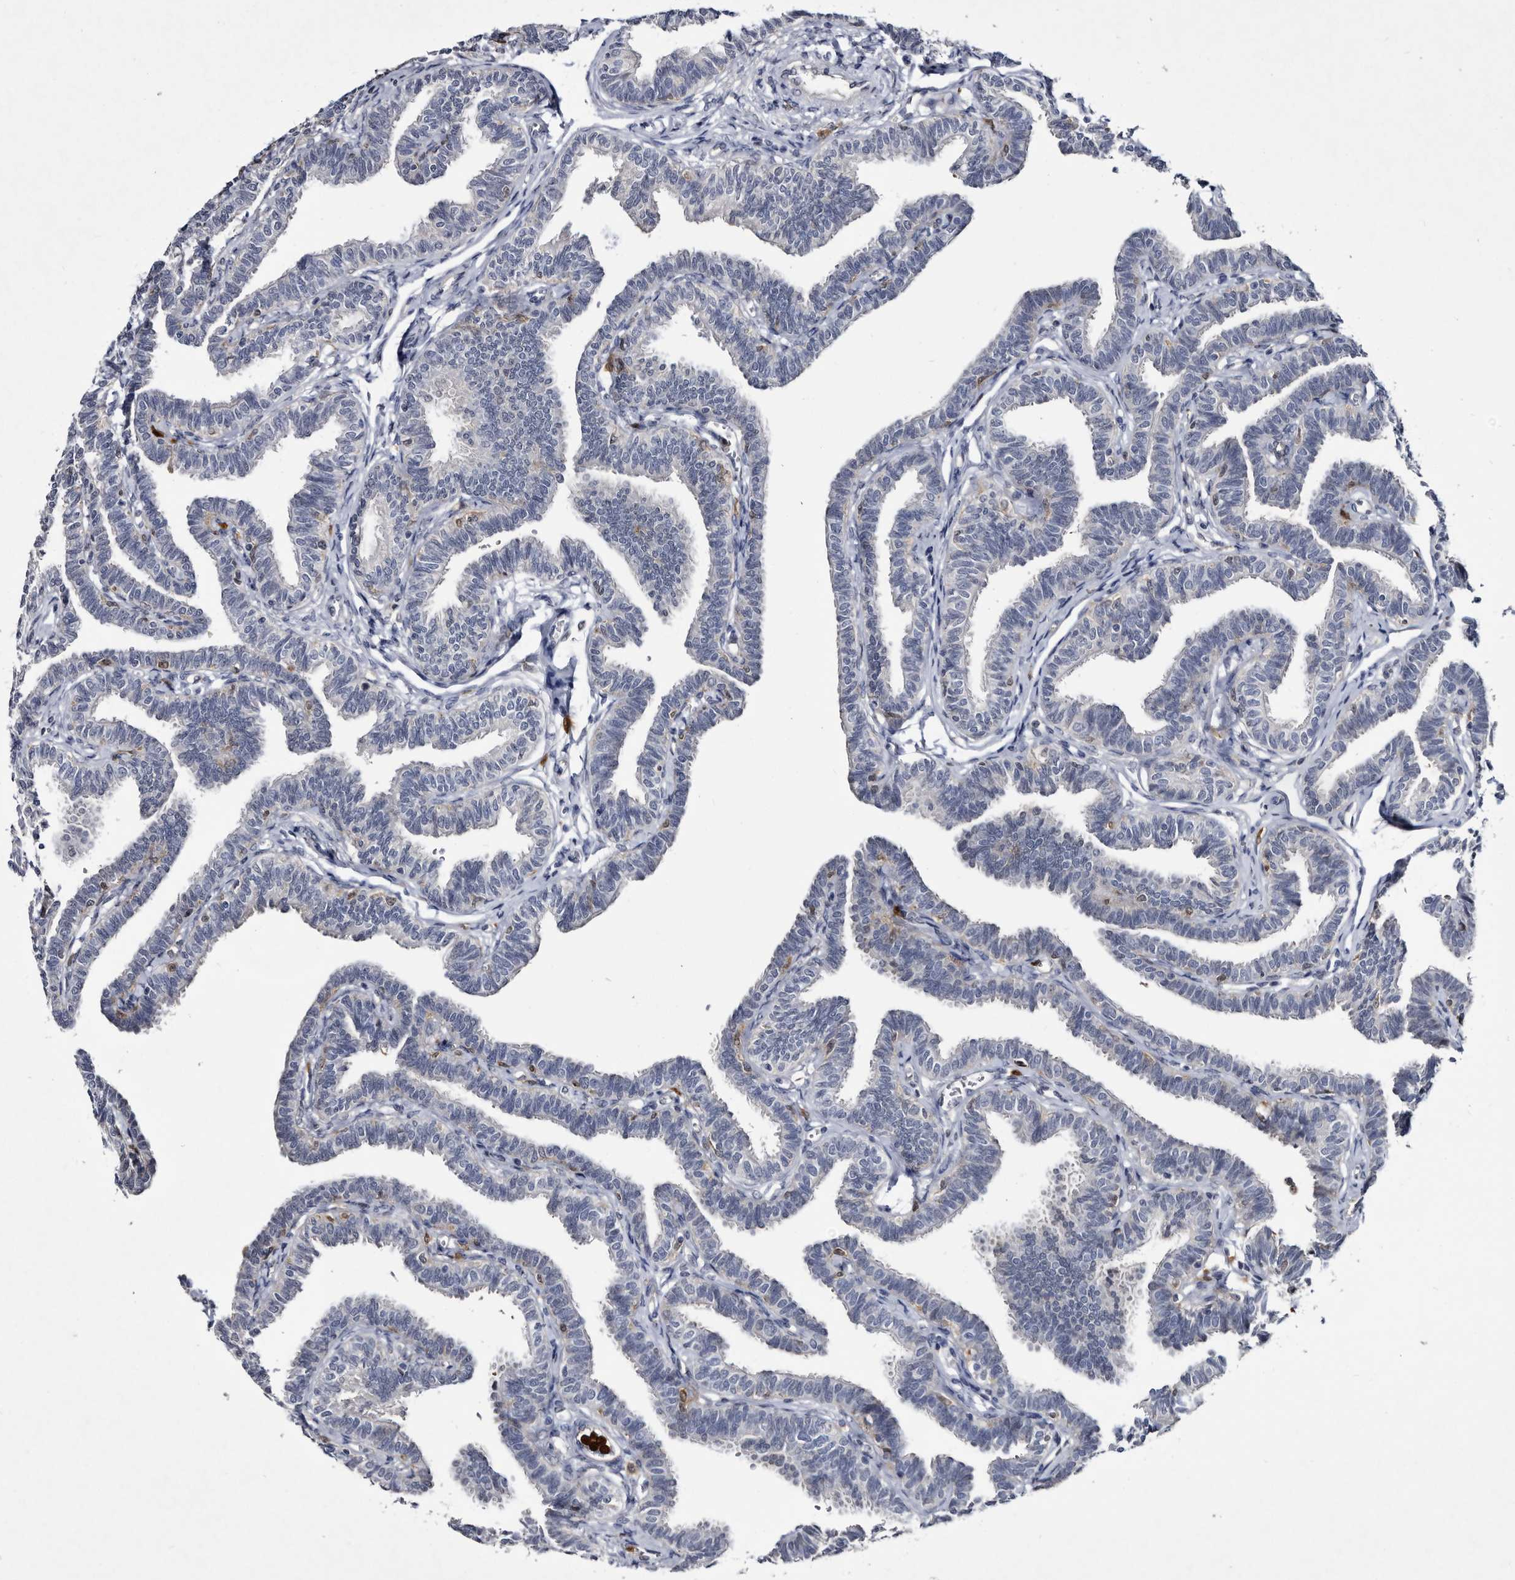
{"staining": {"intensity": "moderate", "quantity": "25%-75%", "location": "nuclear"}, "tissue": "fallopian tube", "cell_type": "Glandular cells", "image_type": "normal", "snomed": [{"axis": "morphology", "description": "Normal tissue, NOS"}, {"axis": "topography", "description": "Fallopian tube"}, {"axis": "topography", "description": "Ovary"}], "caption": "The image shows immunohistochemical staining of benign fallopian tube. There is moderate nuclear expression is present in about 25%-75% of glandular cells.", "gene": "SERPINB8", "patient": {"sex": "female", "age": 23}}